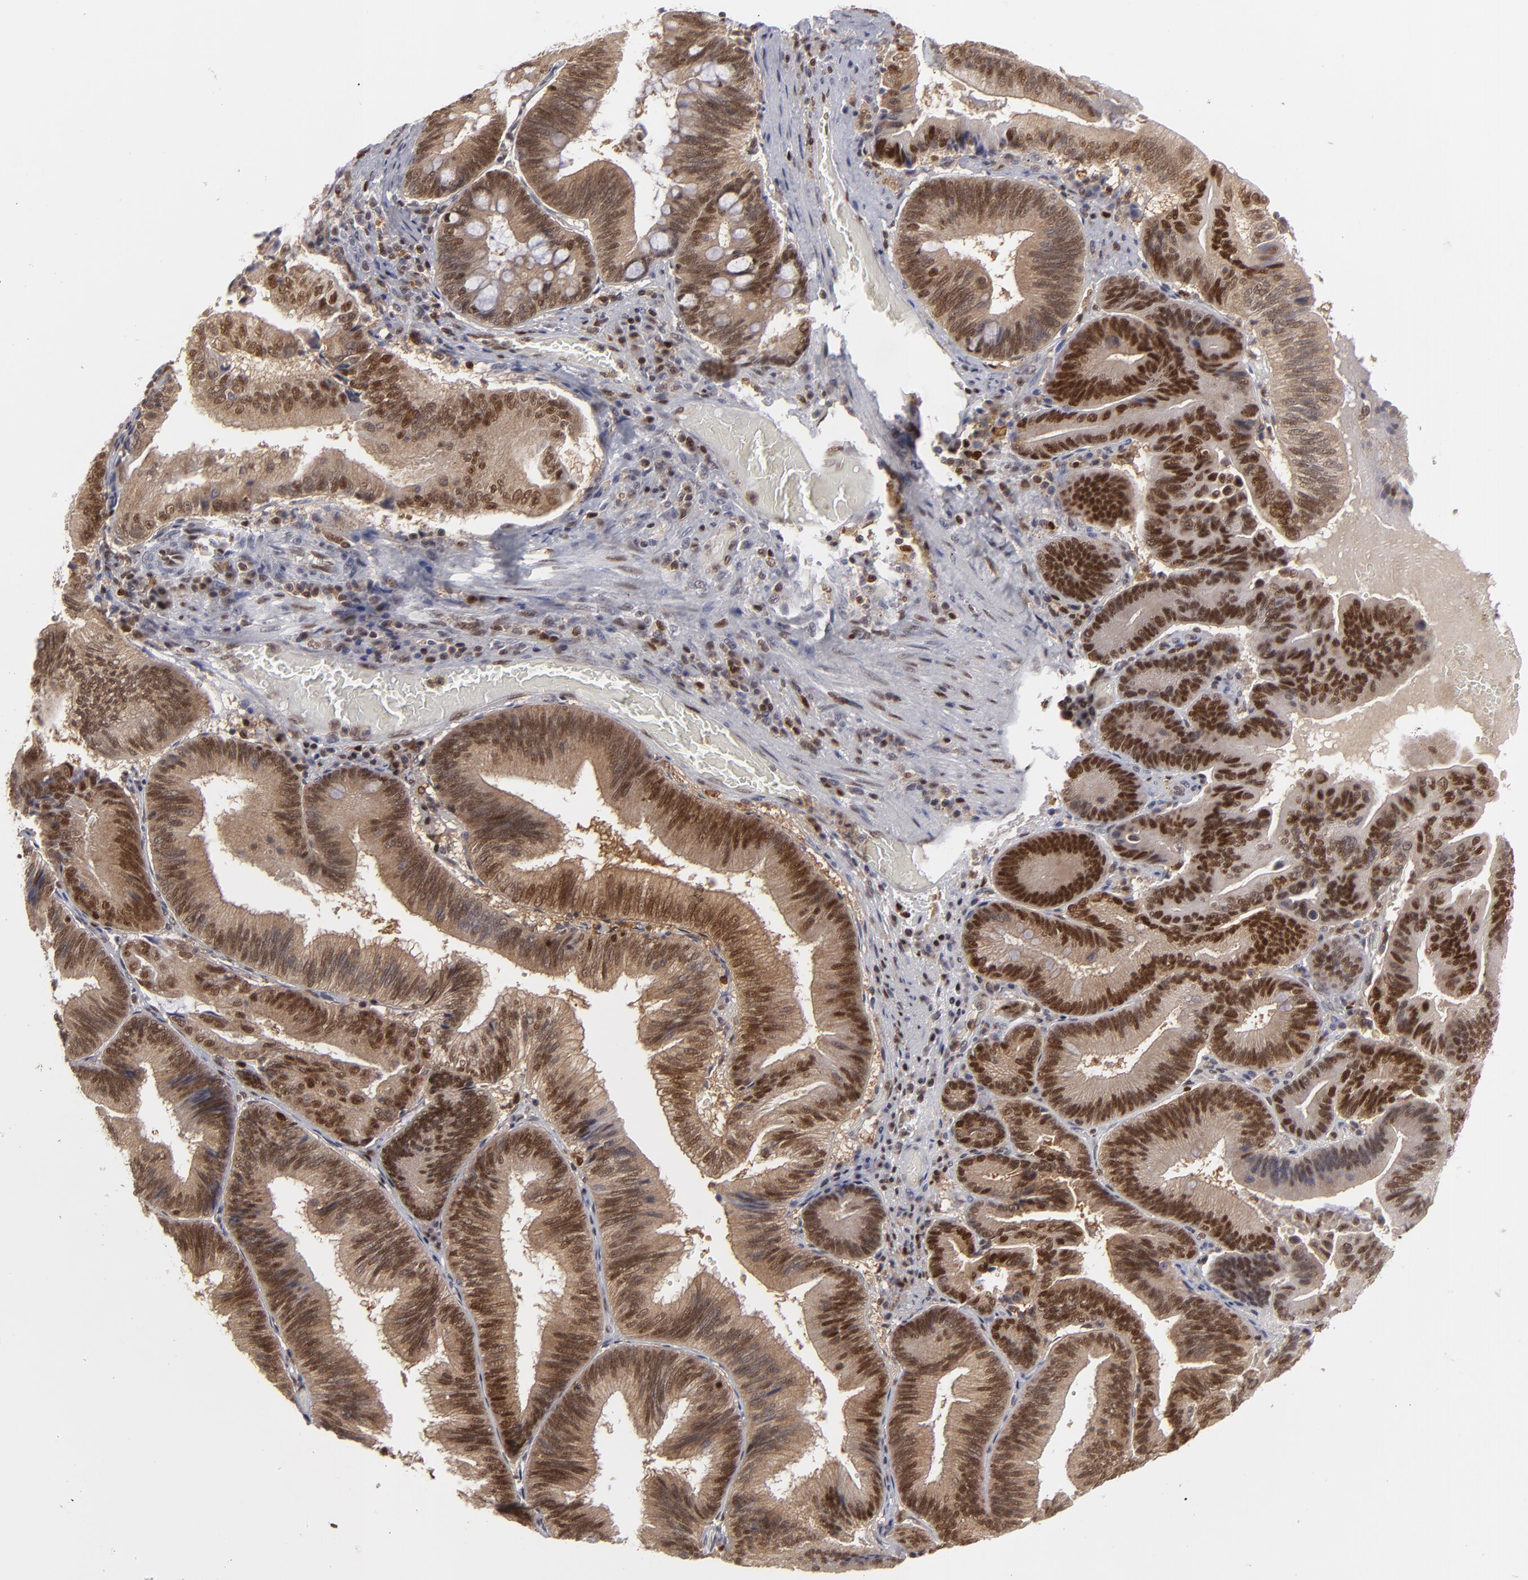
{"staining": {"intensity": "moderate", "quantity": ">75%", "location": "cytoplasmic/membranous,nuclear"}, "tissue": "pancreatic cancer", "cell_type": "Tumor cells", "image_type": "cancer", "snomed": [{"axis": "morphology", "description": "Adenocarcinoma, NOS"}, {"axis": "topography", "description": "Pancreas"}], "caption": "Protein expression analysis of pancreatic cancer exhibits moderate cytoplasmic/membranous and nuclear expression in about >75% of tumor cells.", "gene": "GSR", "patient": {"sex": "male", "age": 82}}